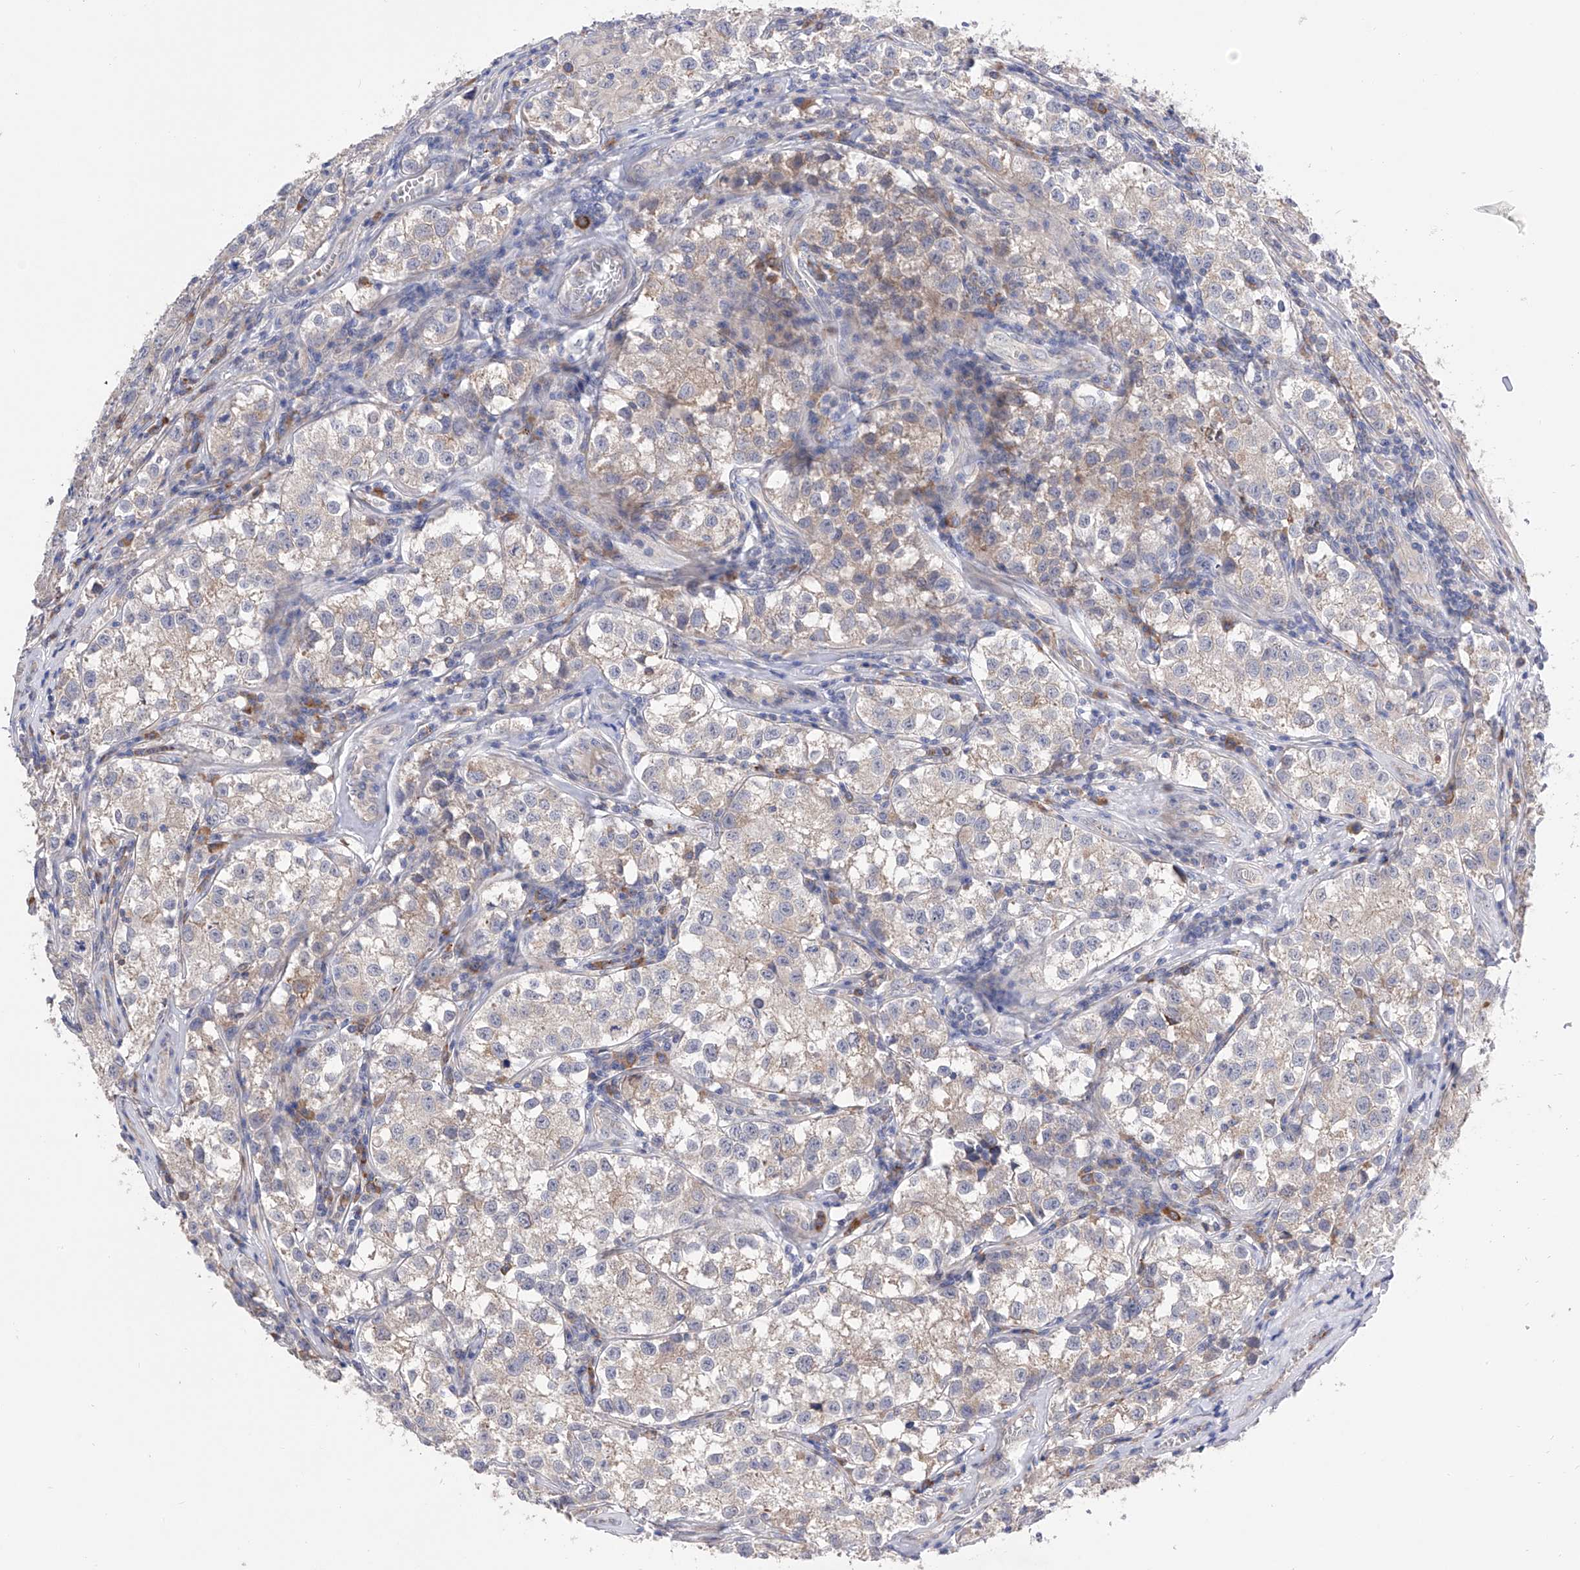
{"staining": {"intensity": "negative", "quantity": "none", "location": "none"}, "tissue": "testis cancer", "cell_type": "Tumor cells", "image_type": "cancer", "snomed": [{"axis": "morphology", "description": "Seminoma, NOS"}, {"axis": "morphology", "description": "Carcinoma, Embryonal, NOS"}, {"axis": "topography", "description": "Testis"}], "caption": "Image shows no significant protein positivity in tumor cells of seminoma (testis).", "gene": "NFATC4", "patient": {"sex": "male", "age": 43}}